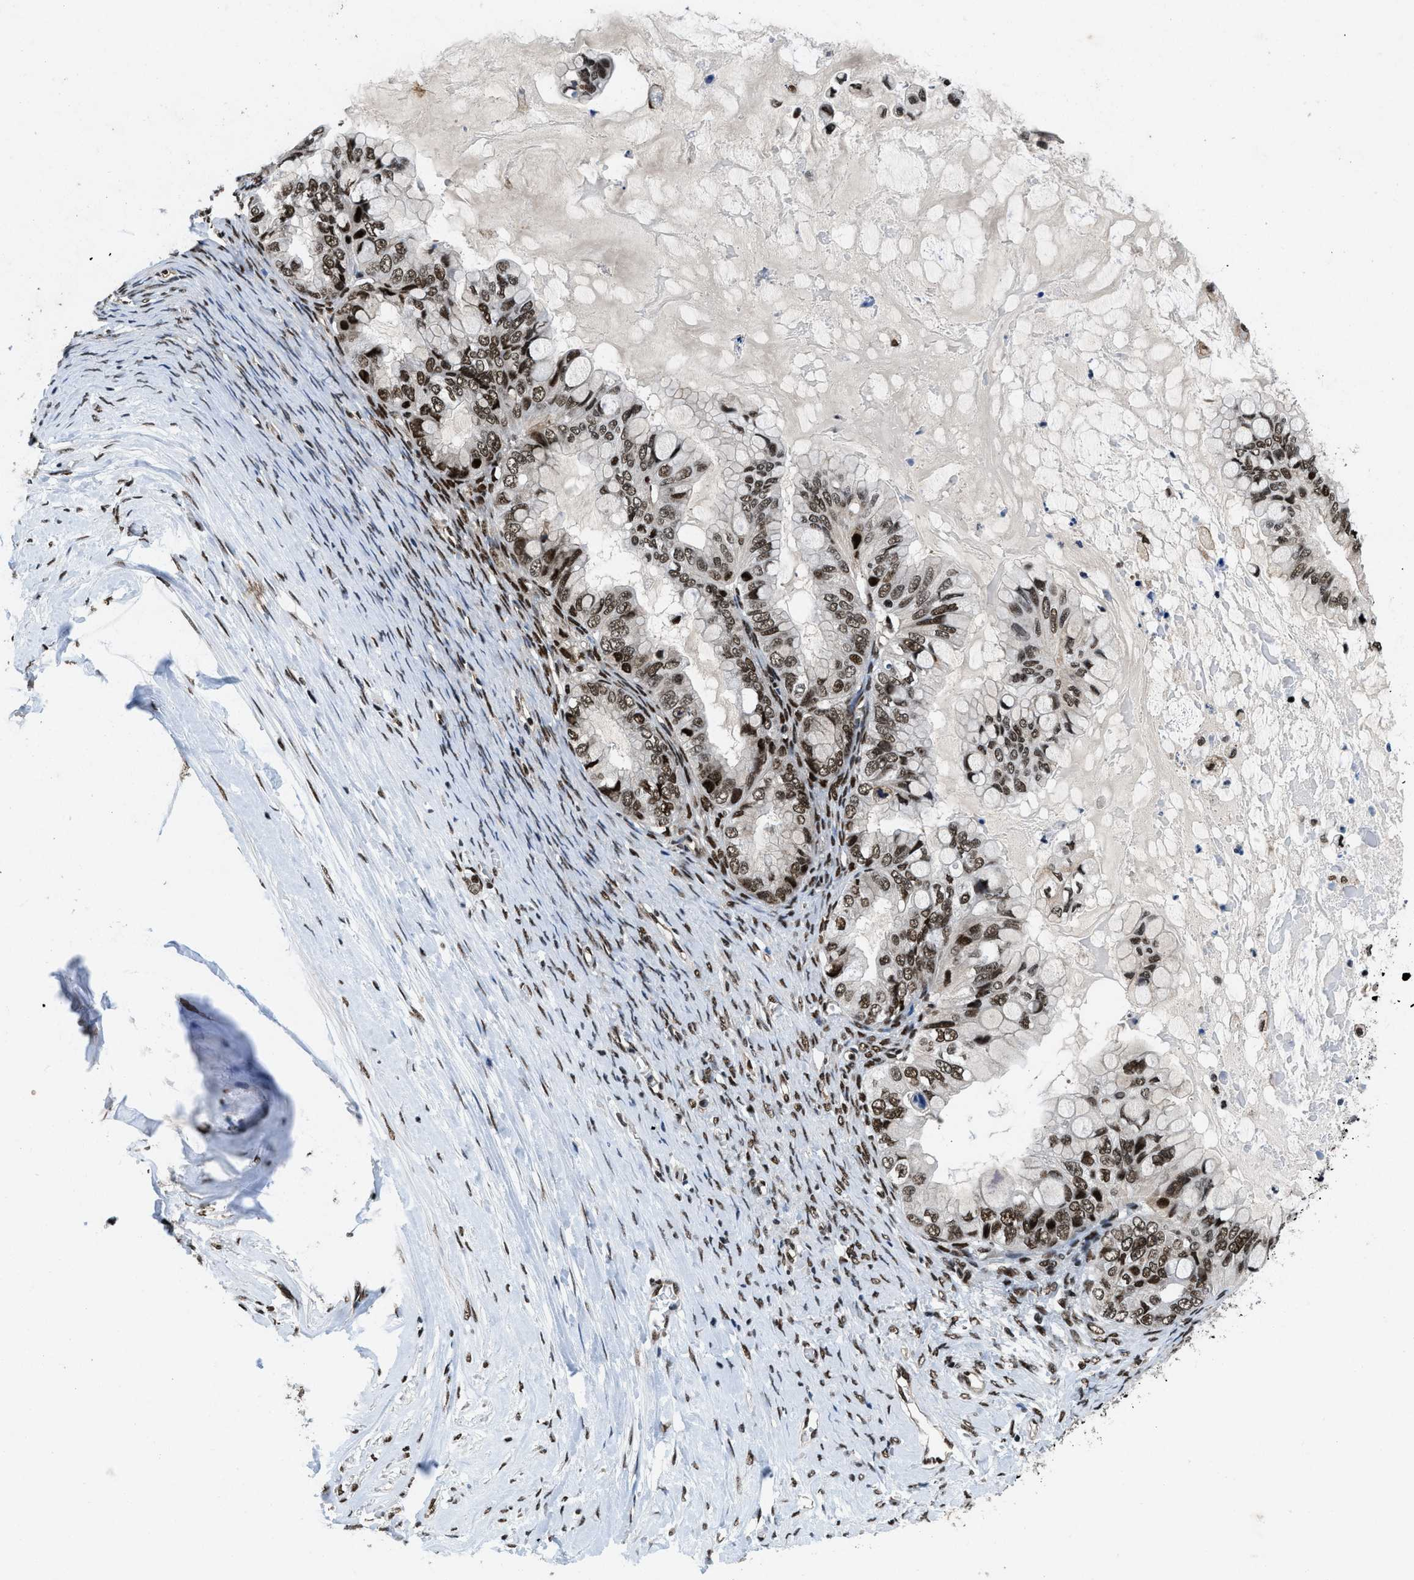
{"staining": {"intensity": "strong", "quantity": ">75%", "location": "nuclear"}, "tissue": "ovarian cancer", "cell_type": "Tumor cells", "image_type": "cancer", "snomed": [{"axis": "morphology", "description": "Cystadenocarcinoma, mucinous, NOS"}, {"axis": "topography", "description": "Ovary"}], "caption": "IHC (DAB (3,3'-diaminobenzidine)) staining of human ovarian cancer demonstrates strong nuclear protein expression in approximately >75% of tumor cells.", "gene": "SAFB", "patient": {"sex": "female", "age": 80}}